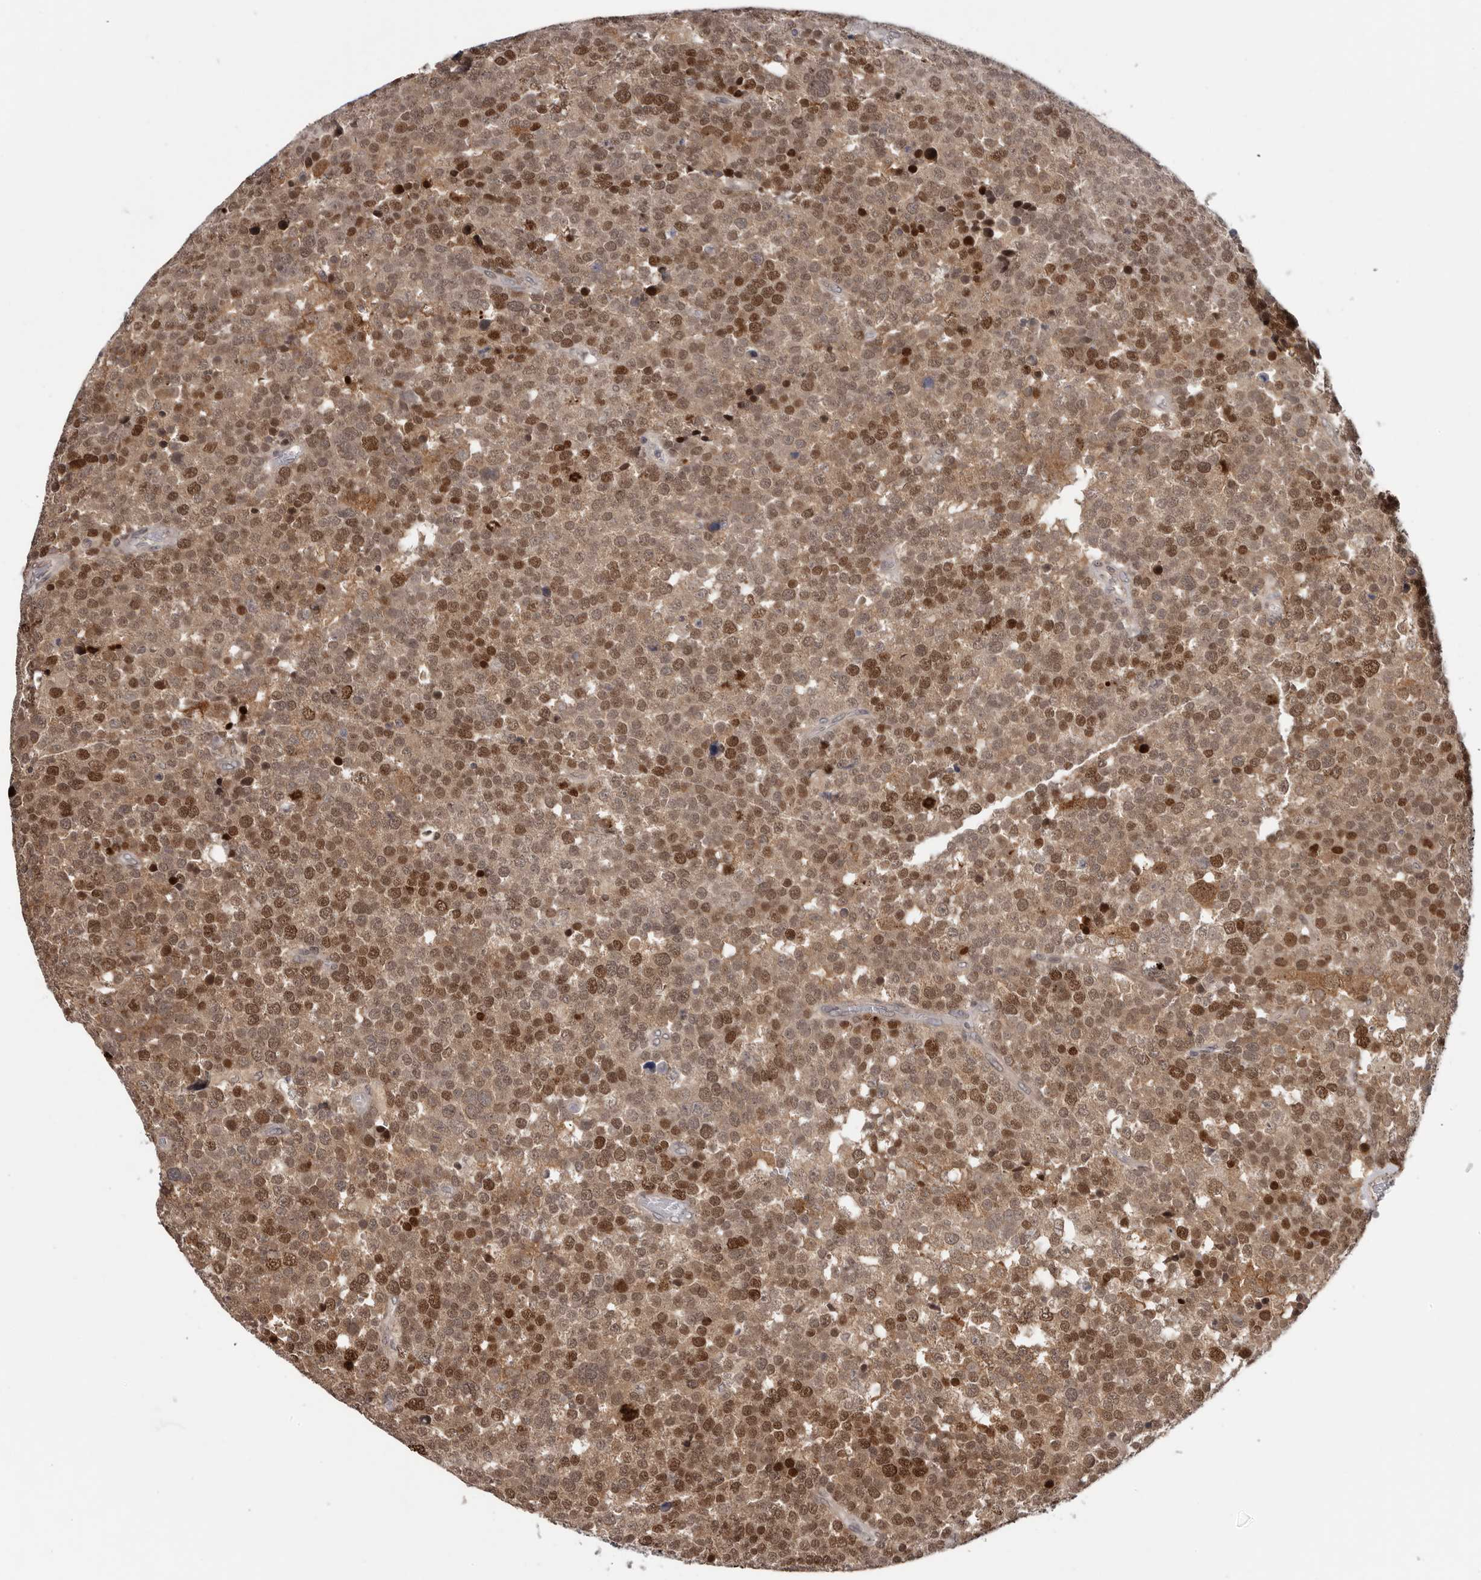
{"staining": {"intensity": "moderate", "quantity": ">75%", "location": "cytoplasmic/membranous,nuclear"}, "tissue": "testis cancer", "cell_type": "Tumor cells", "image_type": "cancer", "snomed": [{"axis": "morphology", "description": "Seminoma, NOS"}, {"axis": "topography", "description": "Testis"}], "caption": "Immunohistochemistry (IHC) (DAB (3,3'-diaminobenzidine)) staining of testis seminoma exhibits moderate cytoplasmic/membranous and nuclear protein staining in approximately >75% of tumor cells.", "gene": "TBX5", "patient": {"sex": "male", "age": 71}}